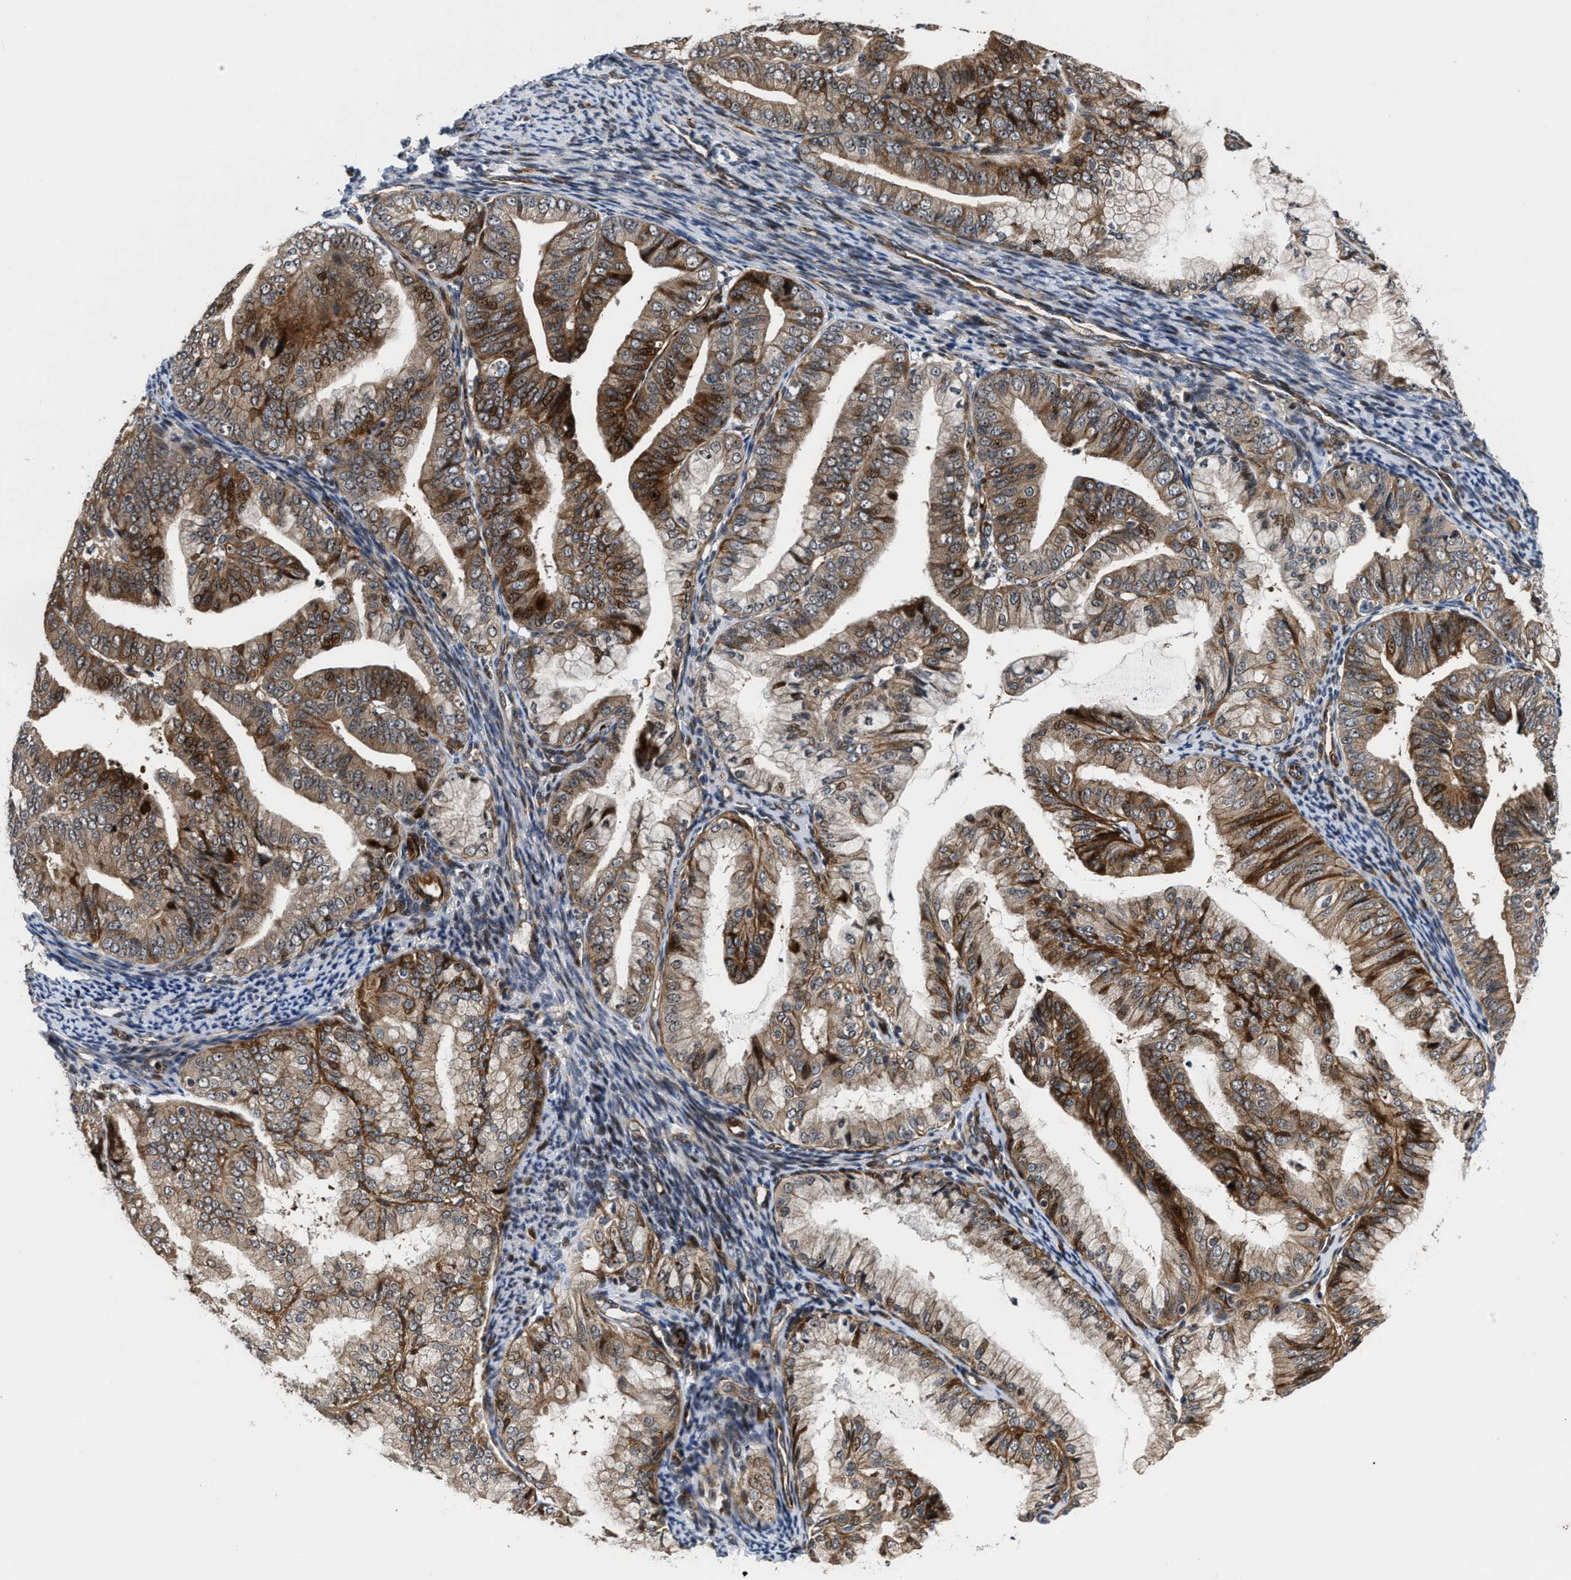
{"staining": {"intensity": "moderate", "quantity": ">75%", "location": "cytoplasmic/membranous,nuclear"}, "tissue": "endometrial cancer", "cell_type": "Tumor cells", "image_type": "cancer", "snomed": [{"axis": "morphology", "description": "Adenocarcinoma, NOS"}, {"axis": "topography", "description": "Endometrium"}], "caption": "Protein staining by IHC shows moderate cytoplasmic/membranous and nuclear positivity in approximately >75% of tumor cells in adenocarcinoma (endometrial). (Stains: DAB (3,3'-diaminobenzidine) in brown, nuclei in blue, Microscopy: brightfield microscopy at high magnification).", "gene": "ALDH3A2", "patient": {"sex": "female", "age": 63}}